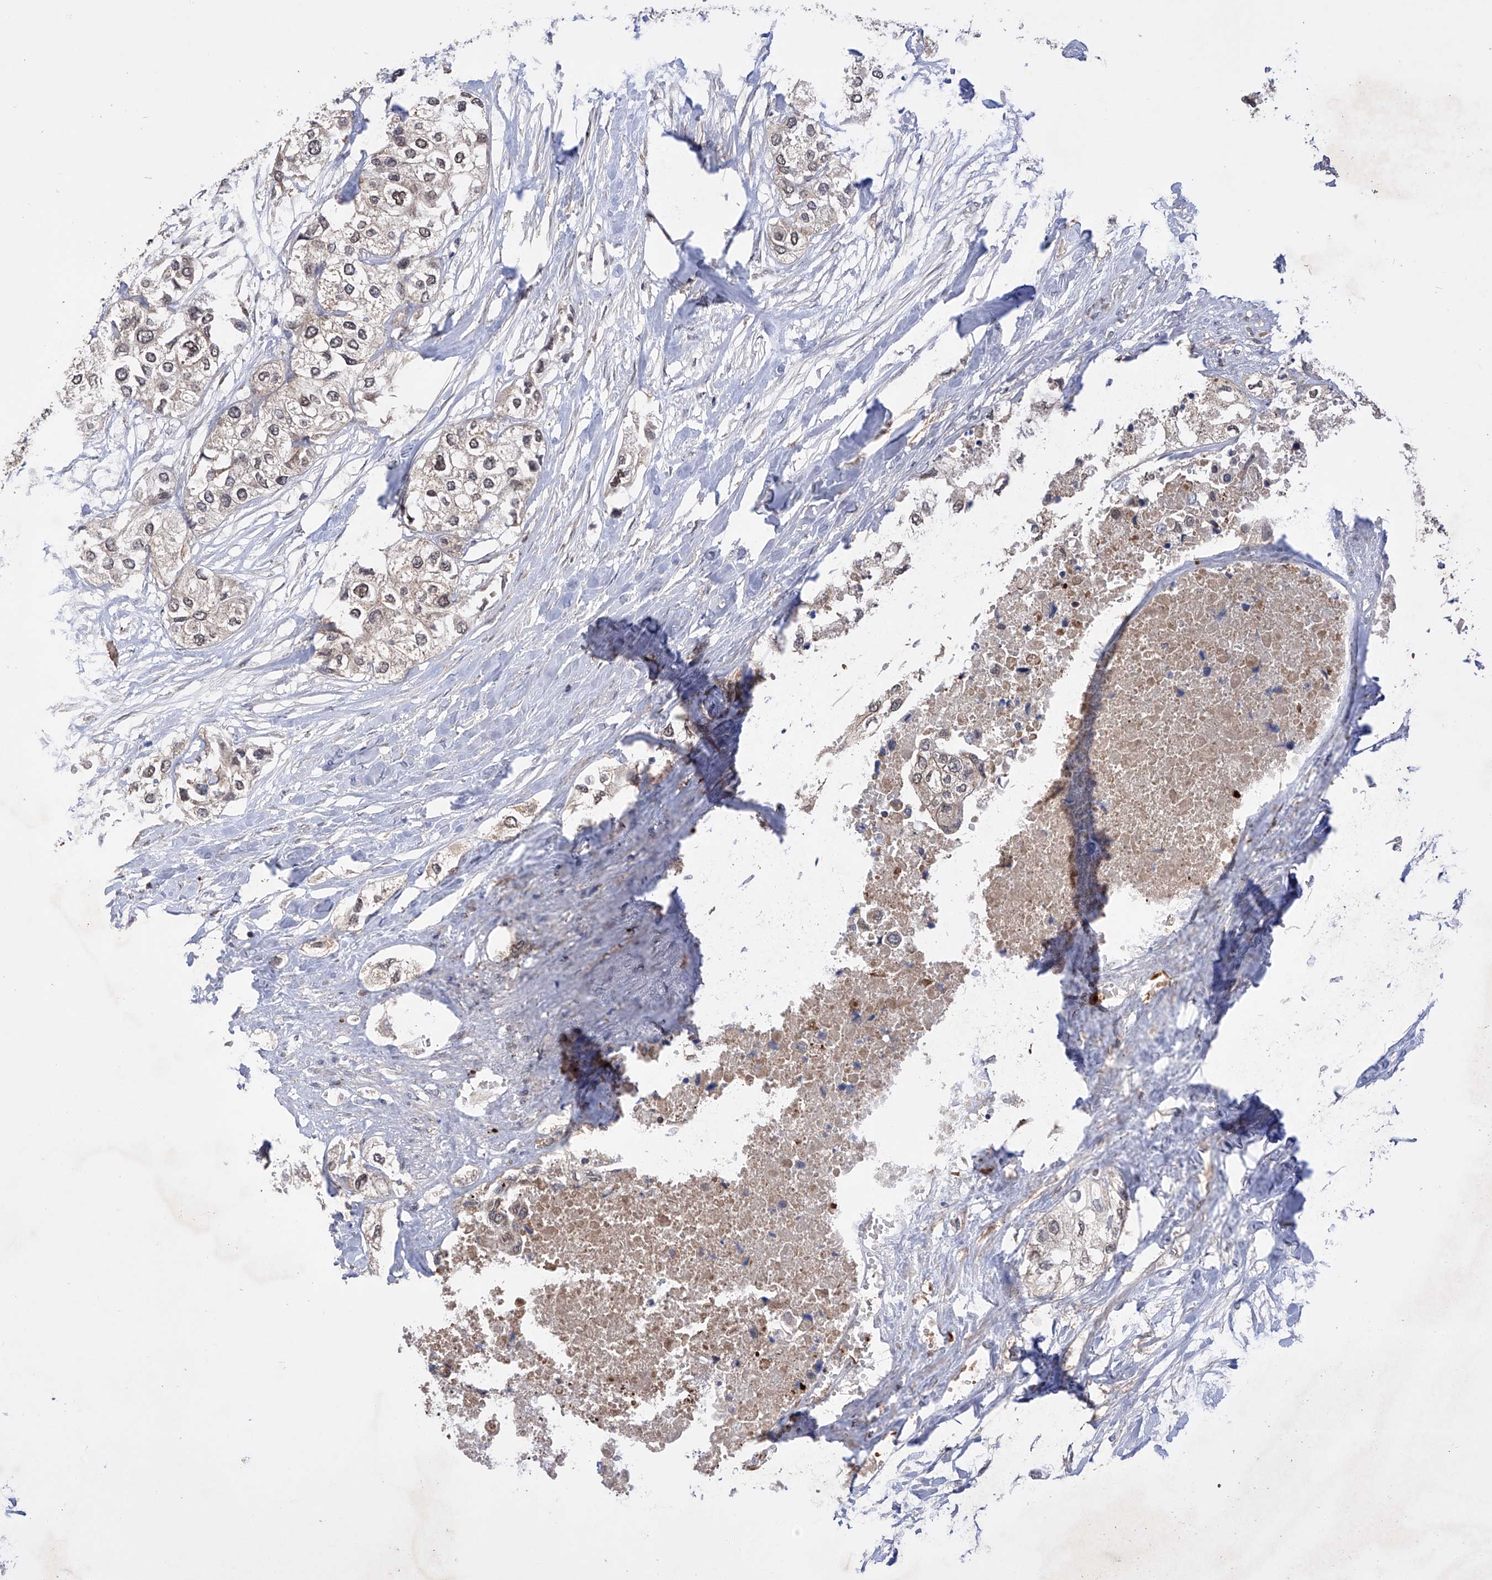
{"staining": {"intensity": "weak", "quantity": ">75%", "location": "cytoplasmic/membranous,nuclear"}, "tissue": "urothelial cancer", "cell_type": "Tumor cells", "image_type": "cancer", "snomed": [{"axis": "morphology", "description": "Urothelial carcinoma, High grade"}, {"axis": "topography", "description": "Urinary bladder"}], "caption": "An immunohistochemistry micrograph of tumor tissue is shown. Protein staining in brown shows weak cytoplasmic/membranous and nuclear positivity in high-grade urothelial carcinoma within tumor cells. (DAB IHC, brown staining for protein, blue staining for nuclei).", "gene": "SDHAF4", "patient": {"sex": "male", "age": 64}}